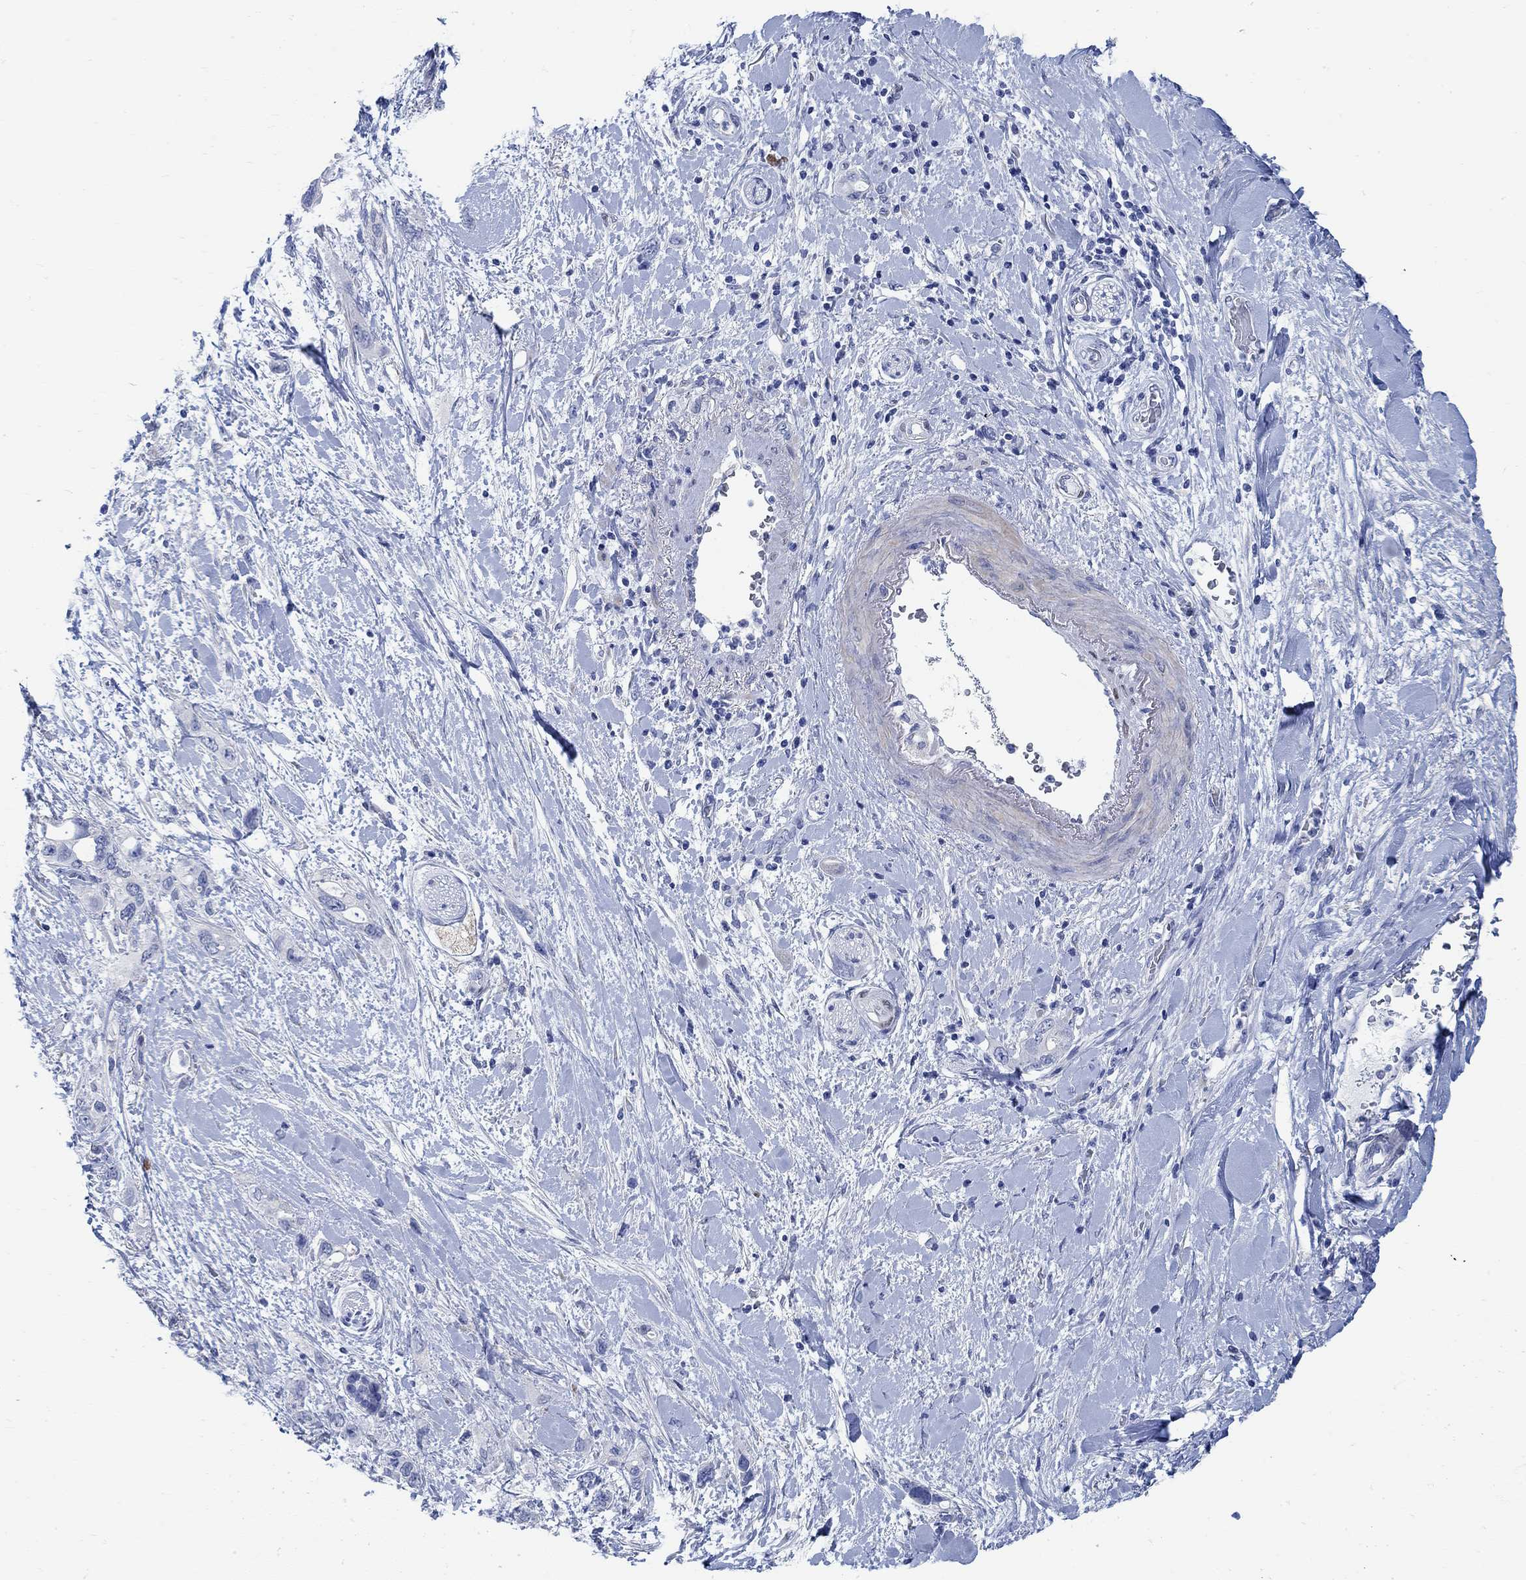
{"staining": {"intensity": "negative", "quantity": "none", "location": "none"}, "tissue": "pancreatic cancer", "cell_type": "Tumor cells", "image_type": "cancer", "snomed": [{"axis": "morphology", "description": "Adenocarcinoma, NOS"}, {"axis": "topography", "description": "Pancreas"}], "caption": "This is an immunohistochemistry photomicrograph of human pancreatic adenocarcinoma. There is no staining in tumor cells.", "gene": "RBM20", "patient": {"sex": "female", "age": 56}}